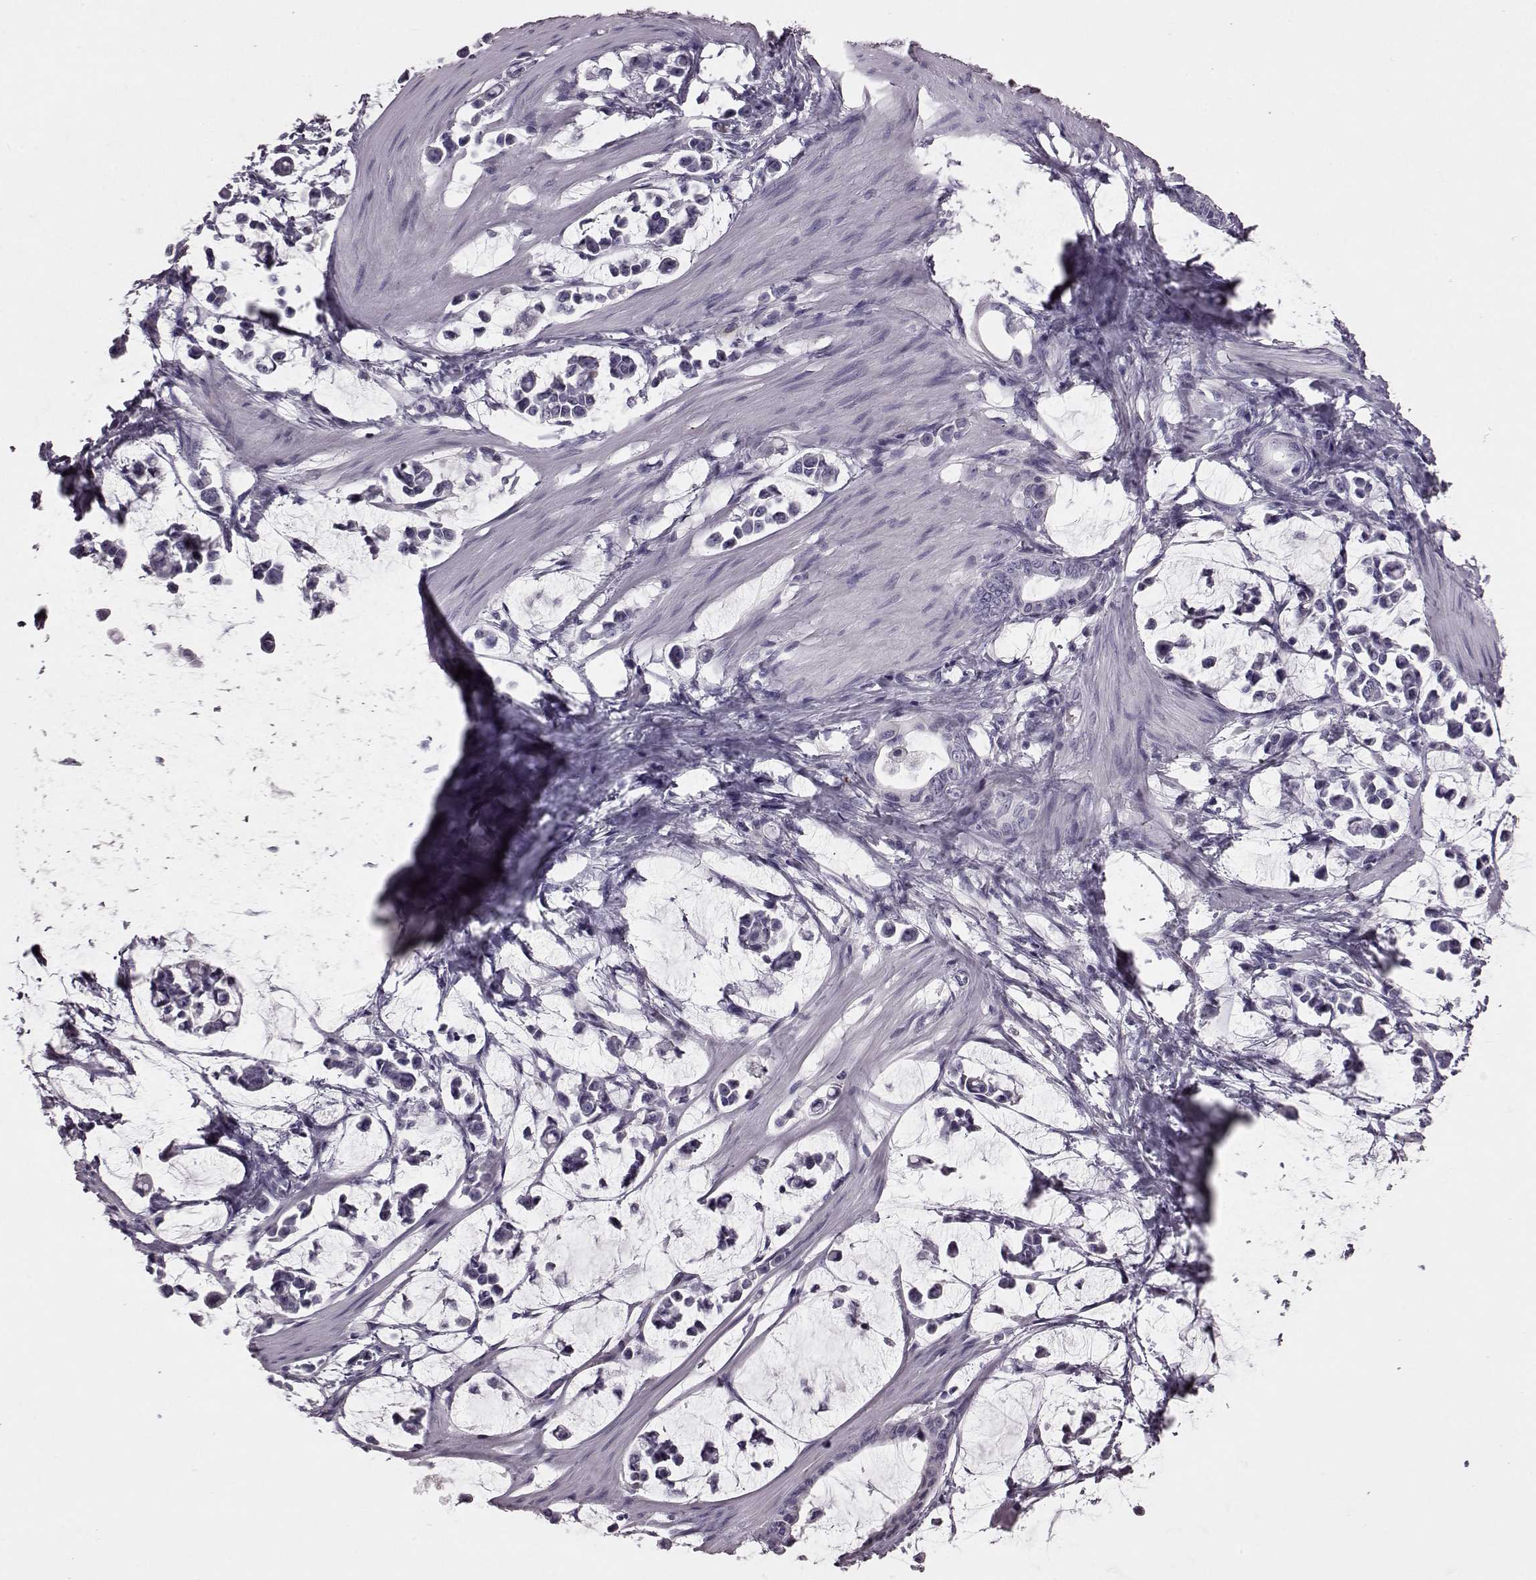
{"staining": {"intensity": "negative", "quantity": "none", "location": "none"}, "tissue": "stomach cancer", "cell_type": "Tumor cells", "image_type": "cancer", "snomed": [{"axis": "morphology", "description": "Adenocarcinoma, NOS"}, {"axis": "topography", "description": "Stomach"}], "caption": "This is an IHC histopathology image of human stomach adenocarcinoma. There is no positivity in tumor cells.", "gene": "SNTG1", "patient": {"sex": "male", "age": 82}}